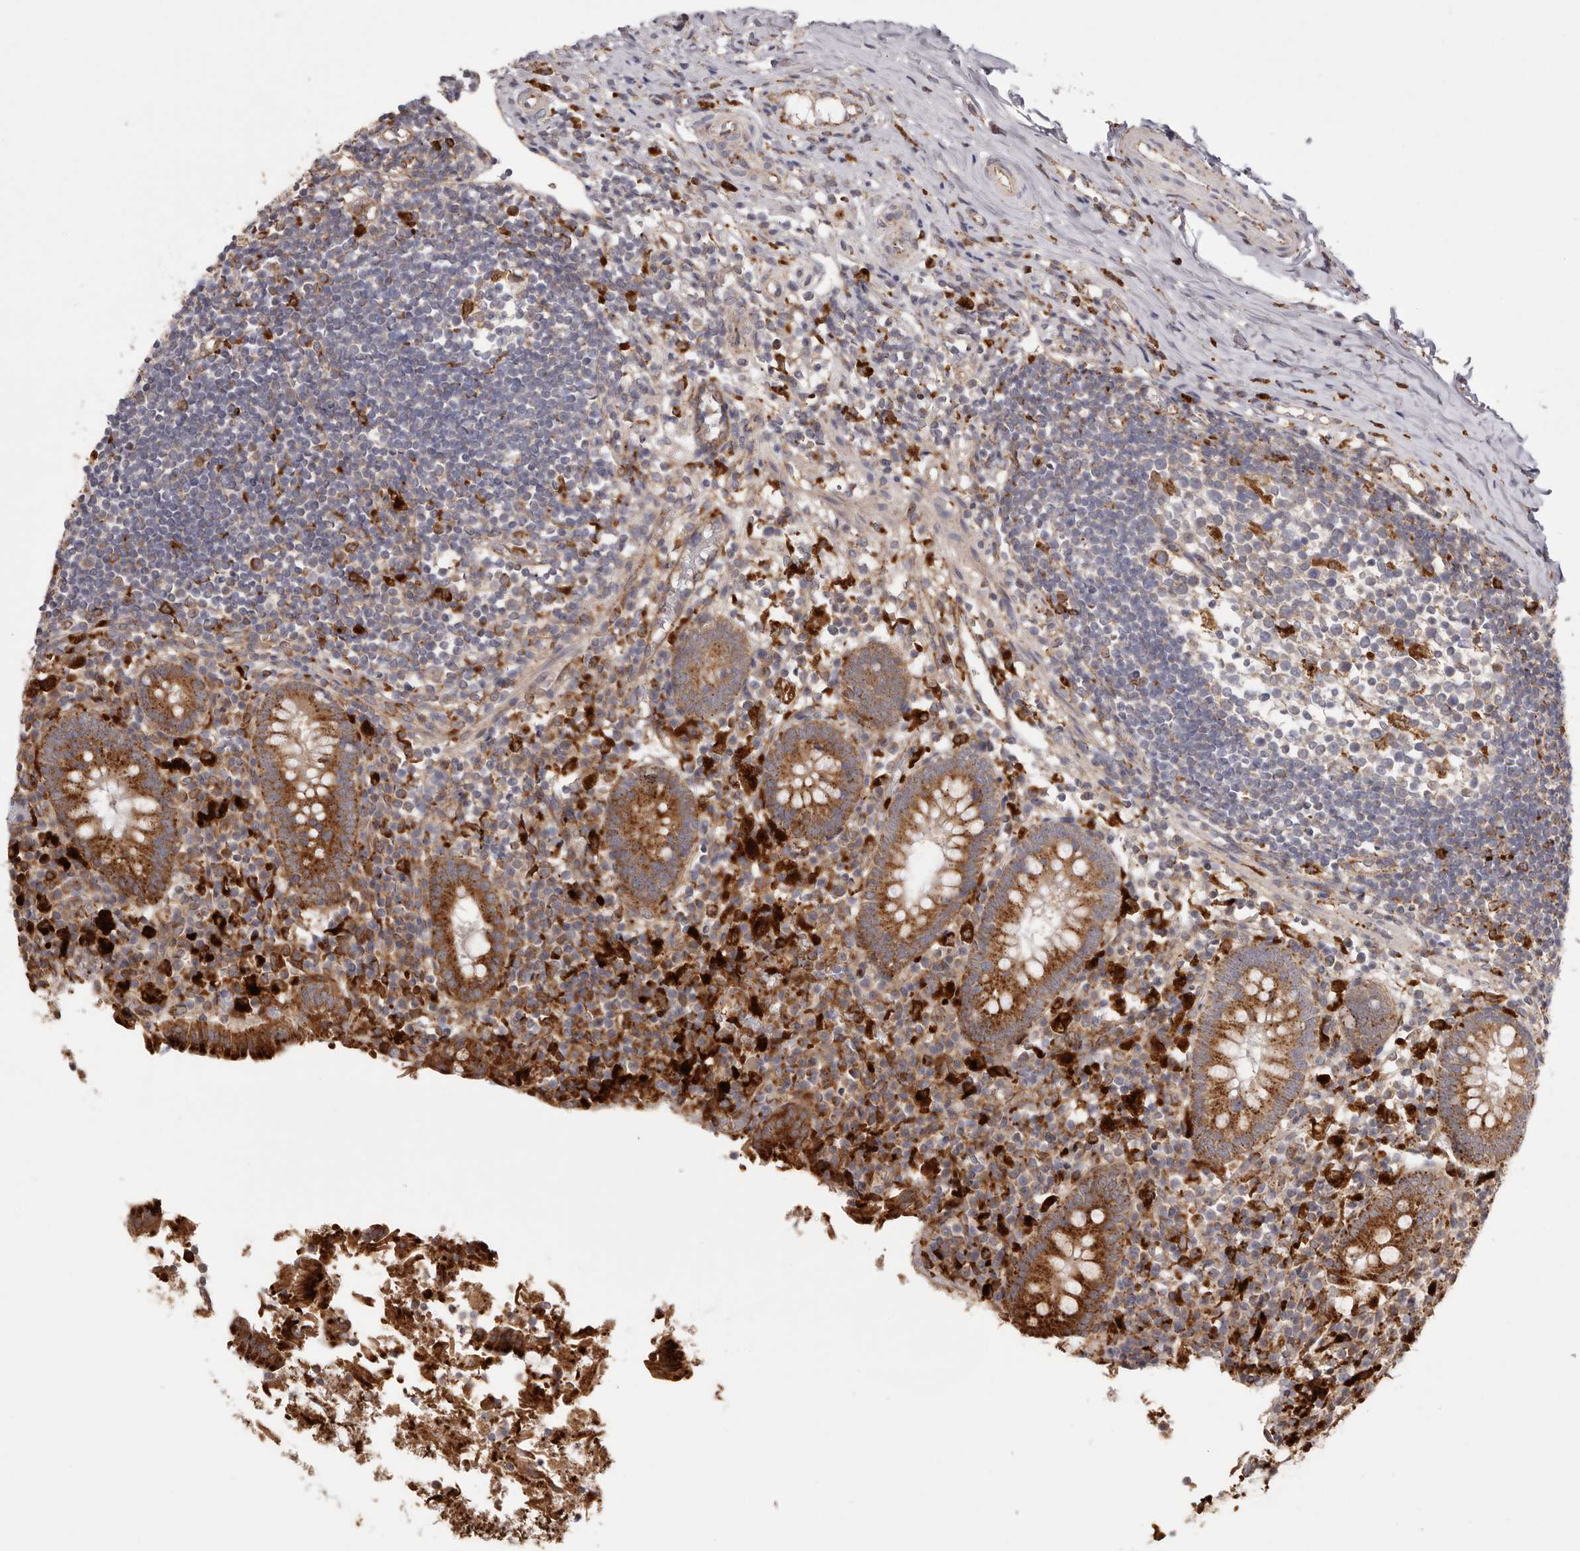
{"staining": {"intensity": "strong", "quantity": ">75%", "location": "cytoplasmic/membranous"}, "tissue": "appendix", "cell_type": "Glandular cells", "image_type": "normal", "snomed": [{"axis": "morphology", "description": "Normal tissue, NOS"}, {"axis": "topography", "description": "Appendix"}], "caption": "Strong cytoplasmic/membranous protein staining is appreciated in about >75% of glandular cells in appendix.", "gene": "GRN", "patient": {"sex": "female", "age": 17}}